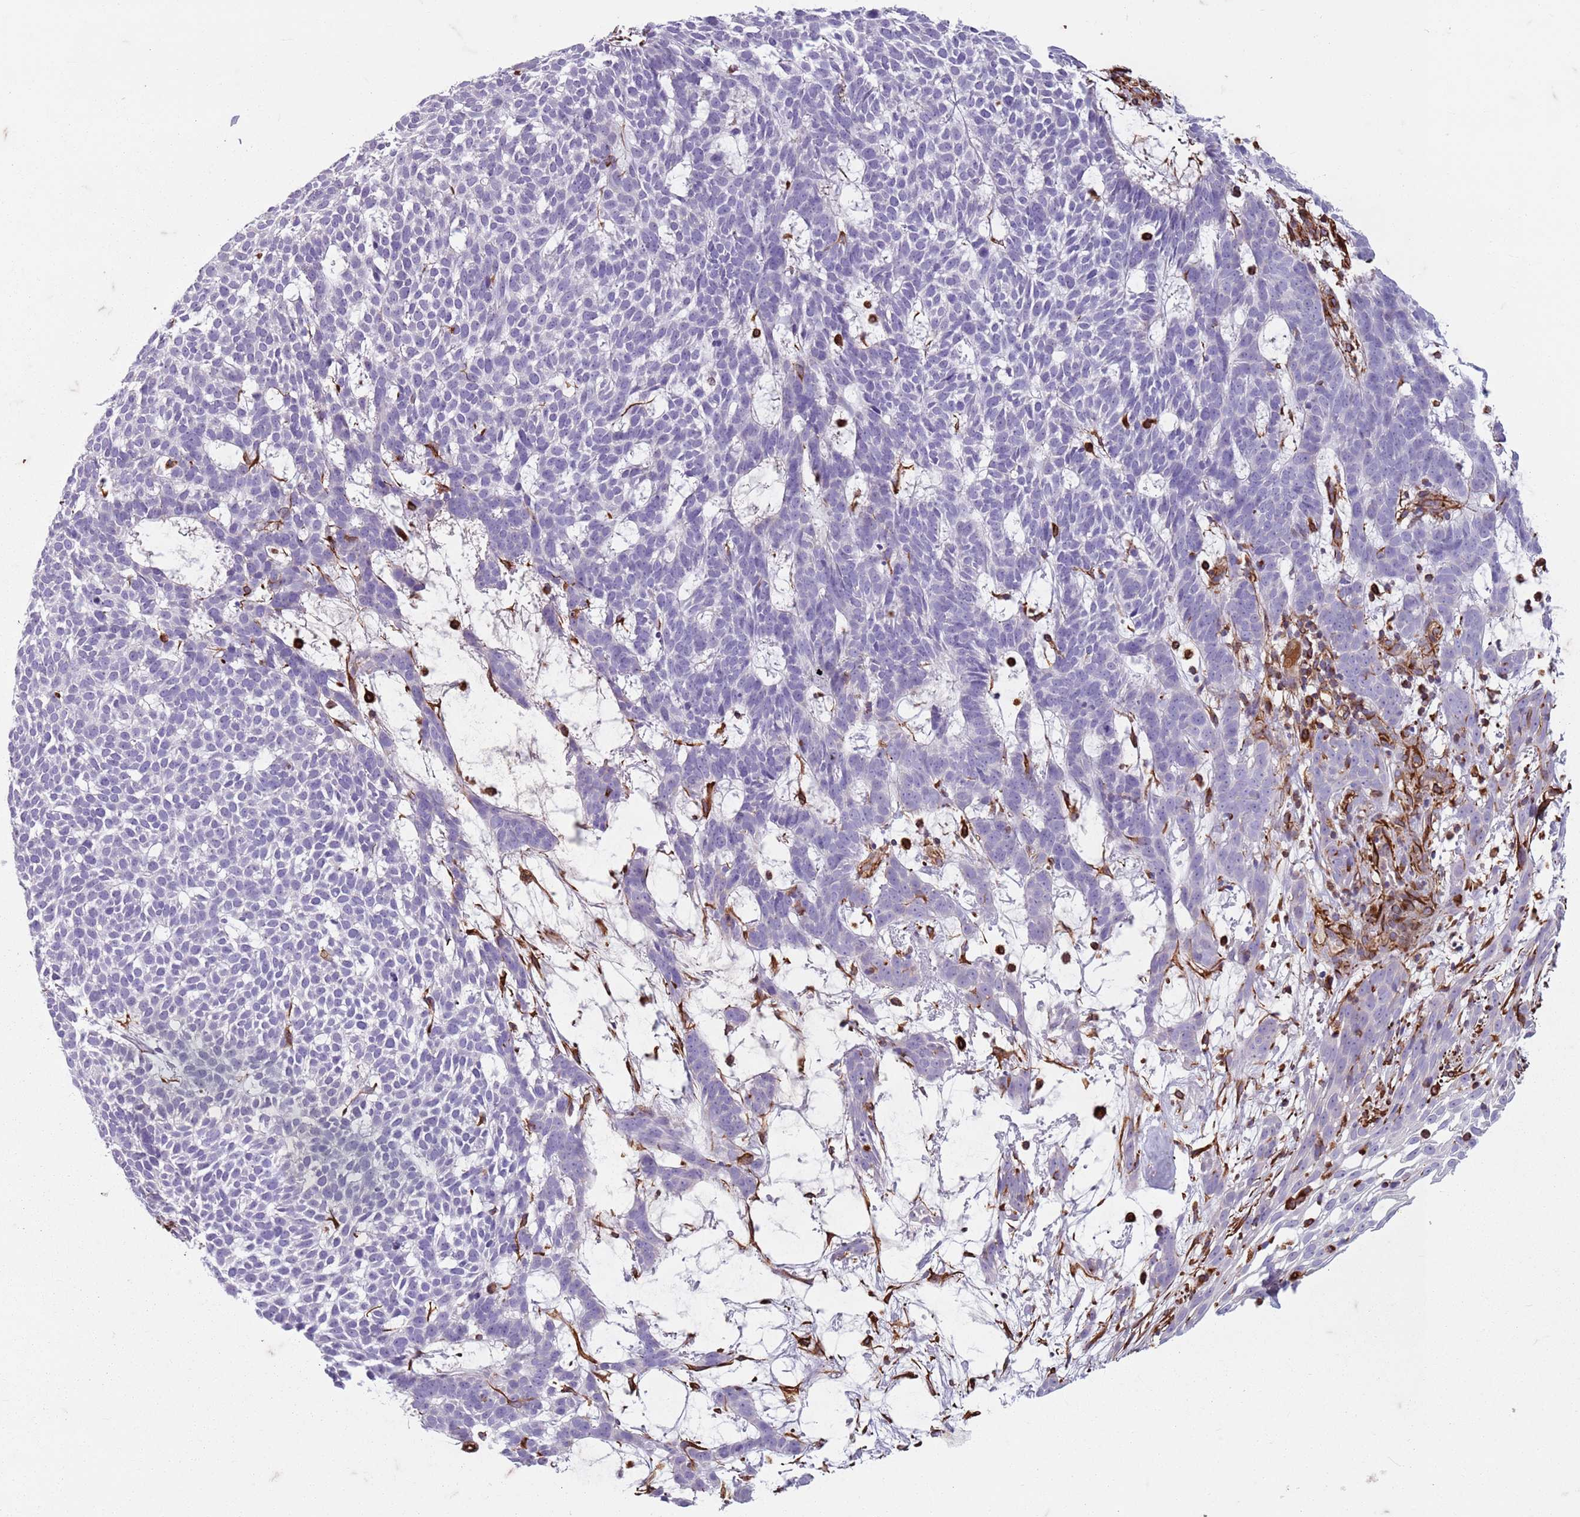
{"staining": {"intensity": "negative", "quantity": "none", "location": "none"}, "tissue": "skin cancer", "cell_type": "Tumor cells", "image_type": "cancer", "snomed": [{"axis": "morphology", "description": "Basal cell carcinoma"}, {"axis": "topography", "description": "Skin"}], "caption": "Immunohistochemical staining of skin cancer (basal cell carcinoma) displays no significant staining in tumor cells.", "gene": "TAS2R38", "patient": {"sex": "female", "age": 78}}